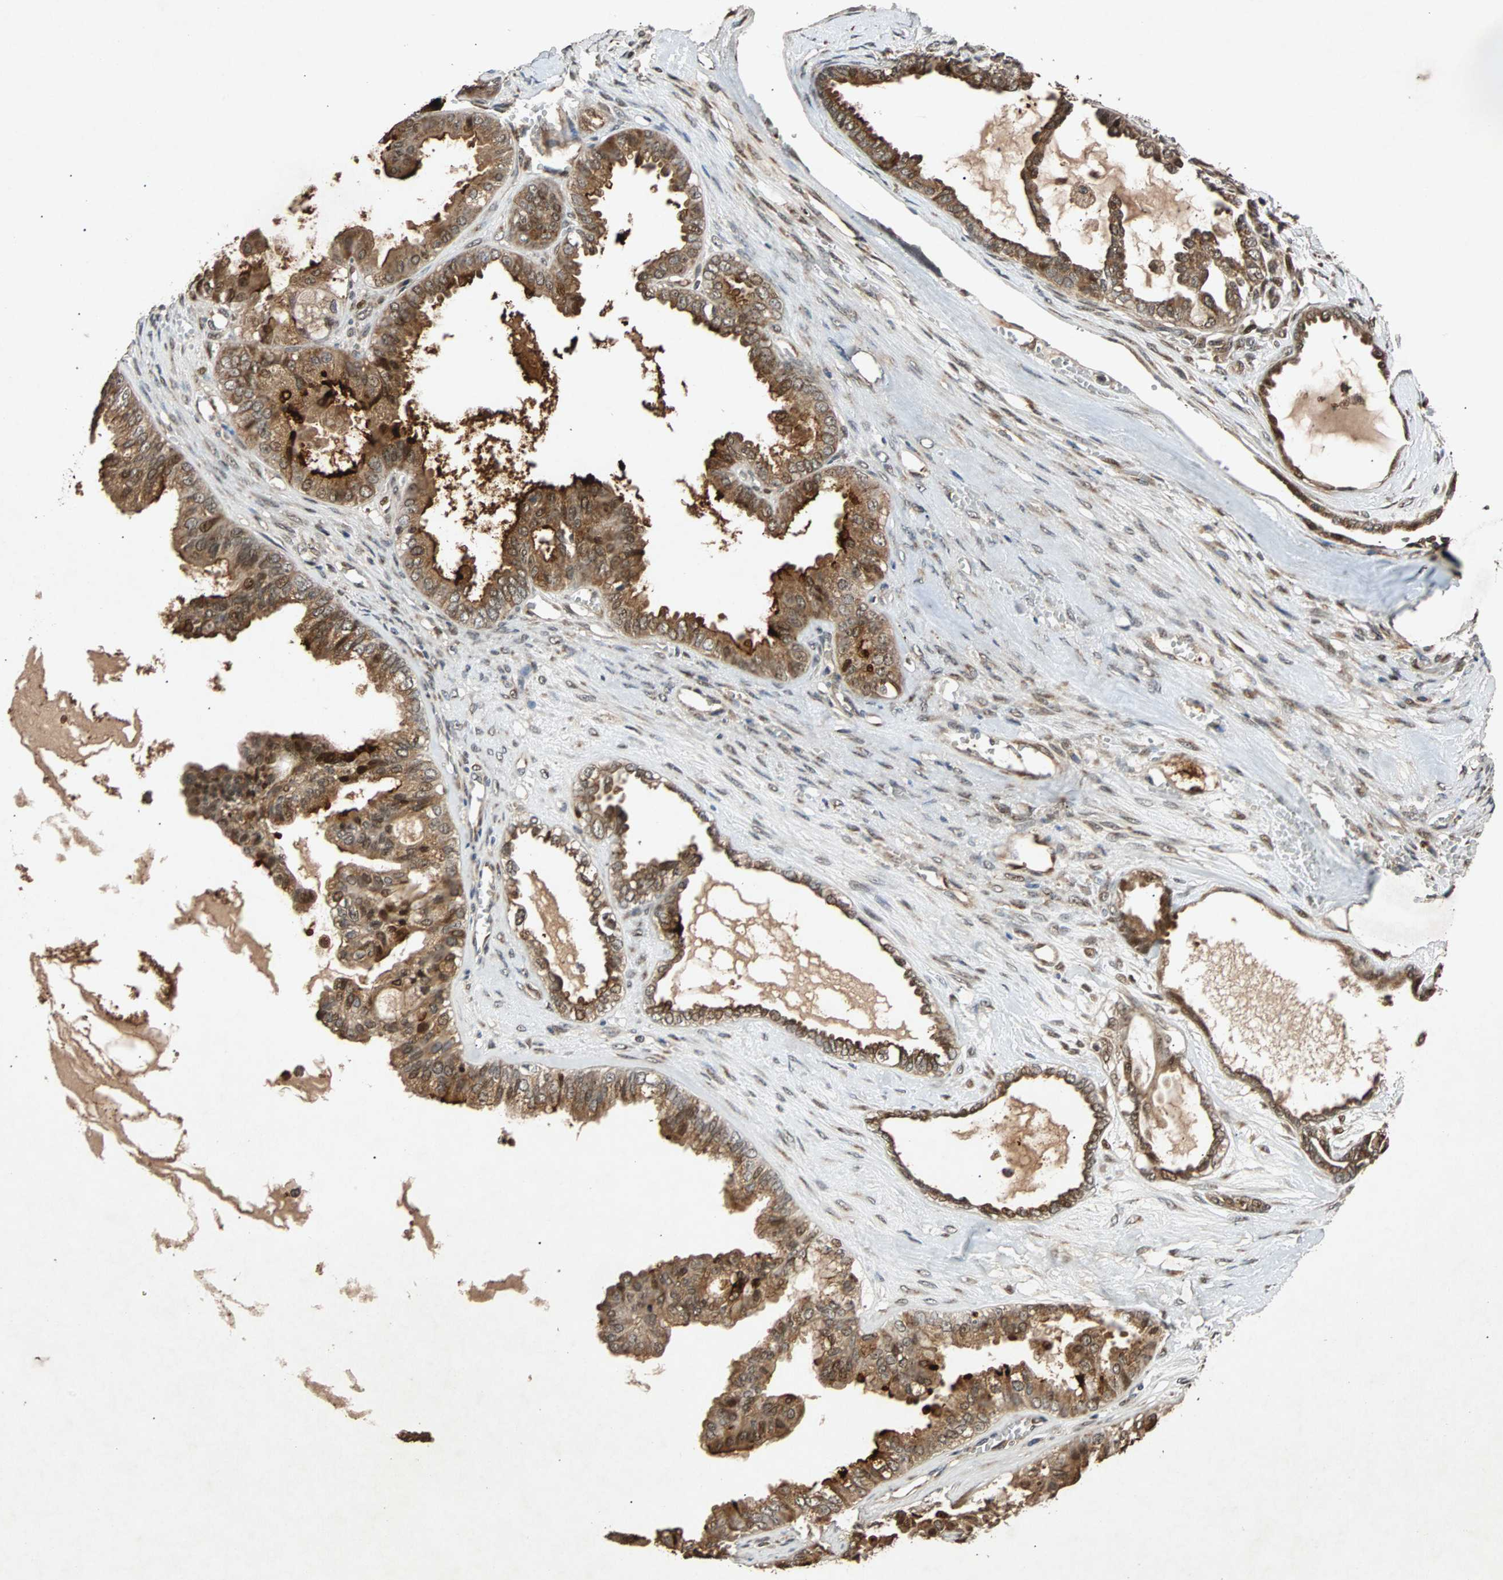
{"staining": {"intensity": "strong", "quantity": ">75%", "location": "cytoplasmic/membranous,nuclear"}, "tissue": "ovarian cancer", "cell_type": "Tumor cells", "image_type": "cancer", "snomed": [{"axis": "morphology", "description": "Carcinoma, NOS"}, {"axis": "morphology", "description": "Carcinoma, endometroid"}, {"axis": "topography", "description": "Ovary"}], "caption": "Protein staining of ovarian endometroid carcinoma tissue reveals strong cytoplasmic/membranous and nuclear positivity in approximately >75% of tumor cells.", "gene": "USP31", "patient": {"sex": "female", "age": 50}}